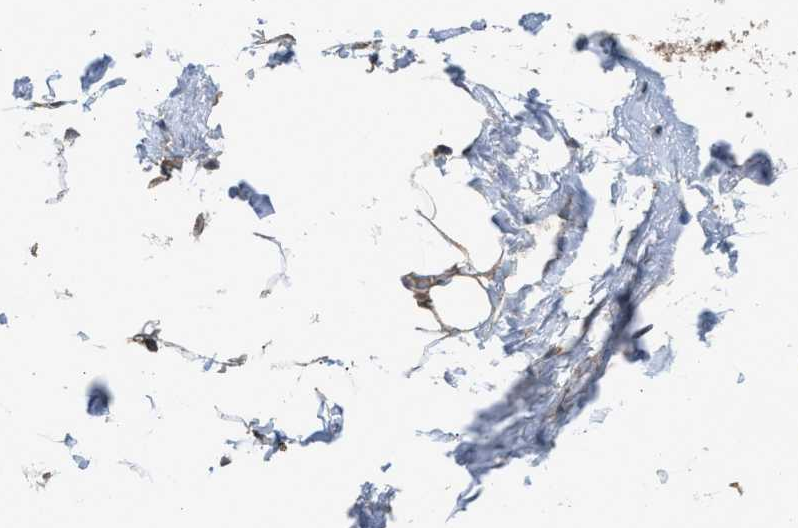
{"staining": {"intensity": "weak", "quantity": ">75%", "location": "cytoplasmic/membranous"}, "tissue": "adipose tissue", "cell_type": "Adipocytes", "image_type": "normal", "snomed": [{"axis": "morphology", "description": "Normal tissue, NOS"}, {"axis": "topography", "description": "Breast"}, {"axis": "topography", "description": "Soft tissue"}], "caption": "Immunohistochemistry (IHC) histopathology image of normal adipose tissue: adipose tissue stained using immunohistochemistry (IHC) demonstrates low levels of weak protein expression localized specifically in the cytoplasmic/membranous of adipocytes, appearing as a cytoplasmic/membranous brown color.", "gene": "BAG3", "patient": {"sex": "female", "age": 75}}